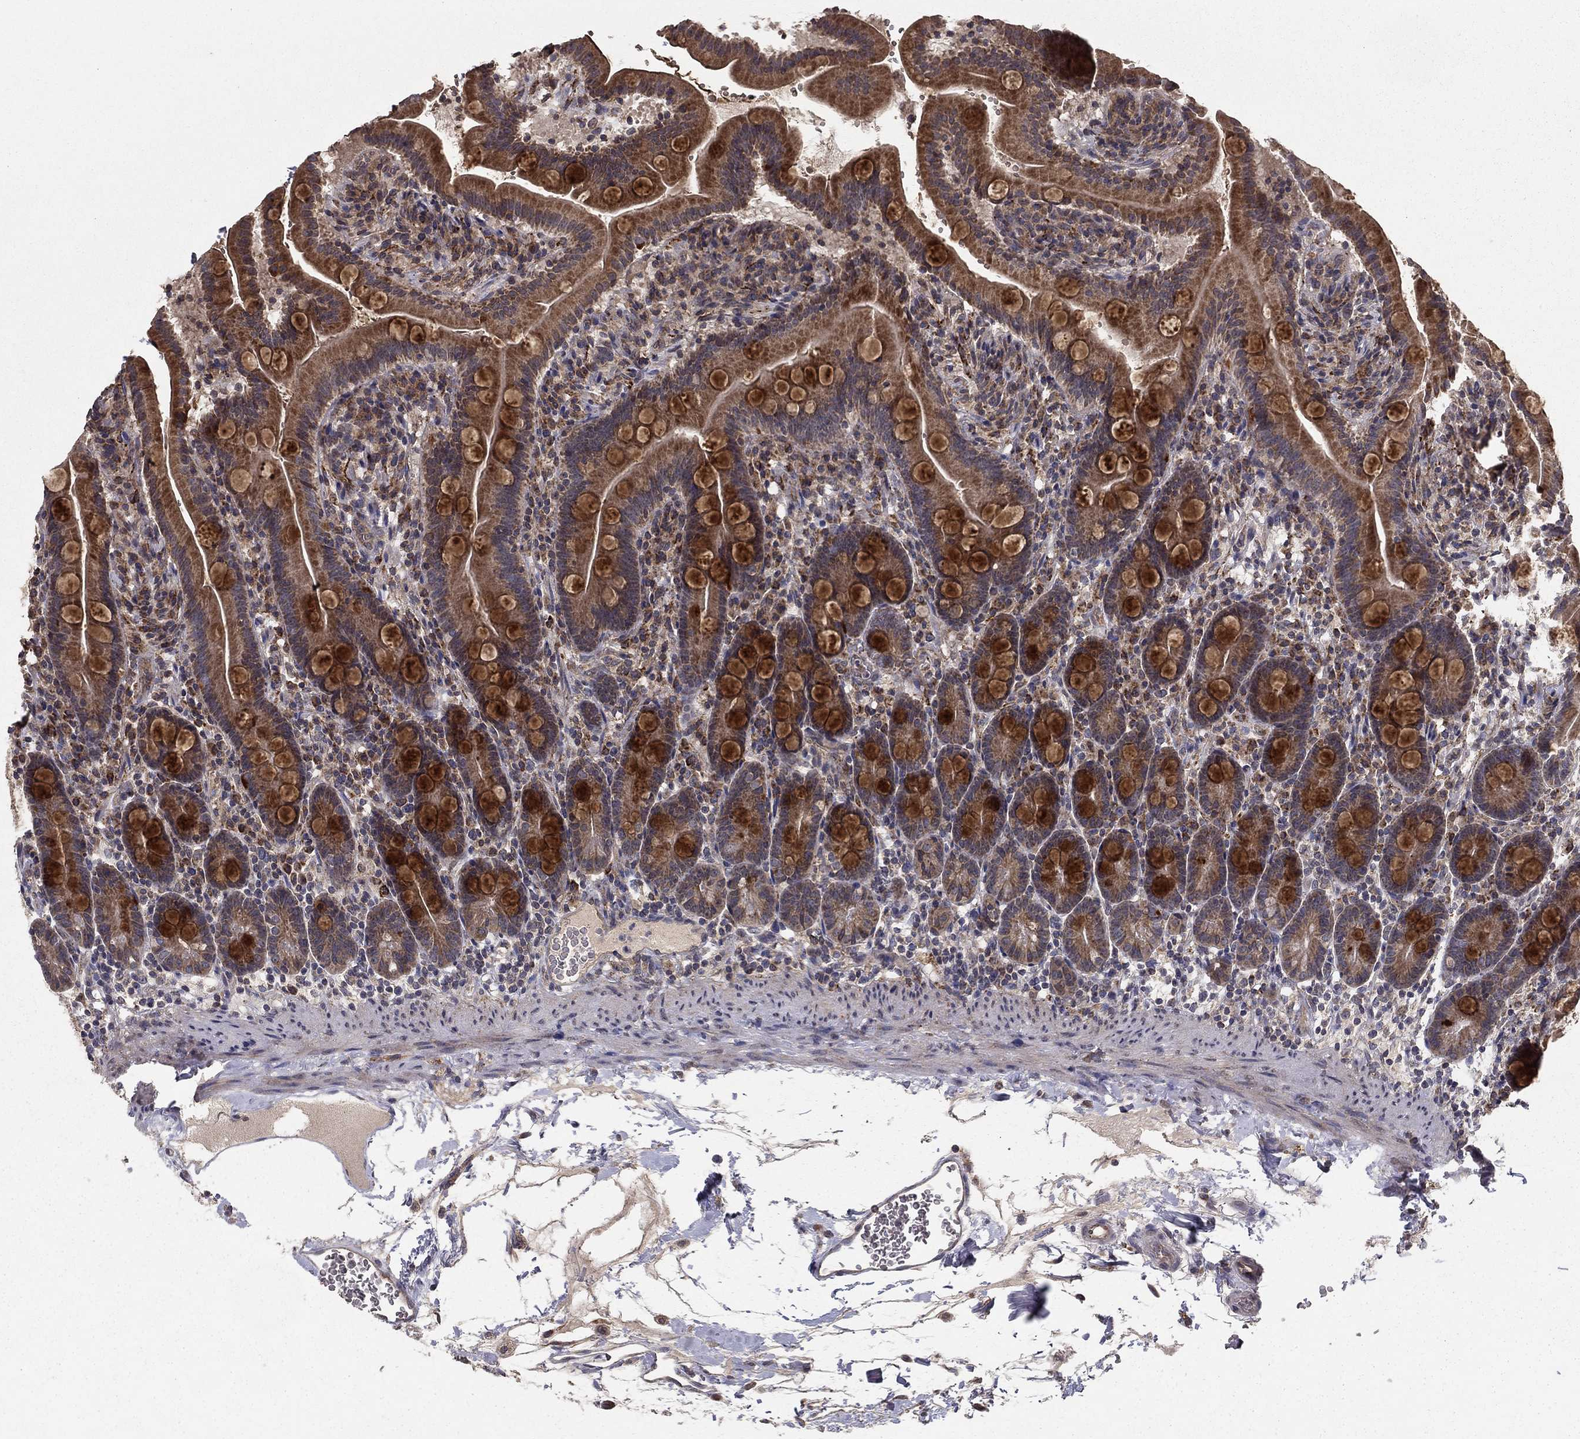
{"staining": {"intensity": "strong", "quantity": "25%-75%", "location": "cytoplasmic/membranous"}, "tissue": "small intestine", "cell_type": "Glandular cells", "image_type": "normal", "snomed": [{"axis": "morphology", "description": "Normal tissue, NOS"}, {"axis": "topography", "description": "Small intestine"}], "caption": "Immunohistochemistry (IHC) staining of normal small intestine, which displays high levels of strong cytoplasmic/membranous expression in approximately 25%-75% of glandular cells indicating strong cytoplasmic/membranous protein staining. The staining was performed using DAB (brown) for protein detection and nuclei were counterstained in hematoxylin (blue).", "gene": "SLC2A13", "patient": {"sex": "female", "age": 44}}